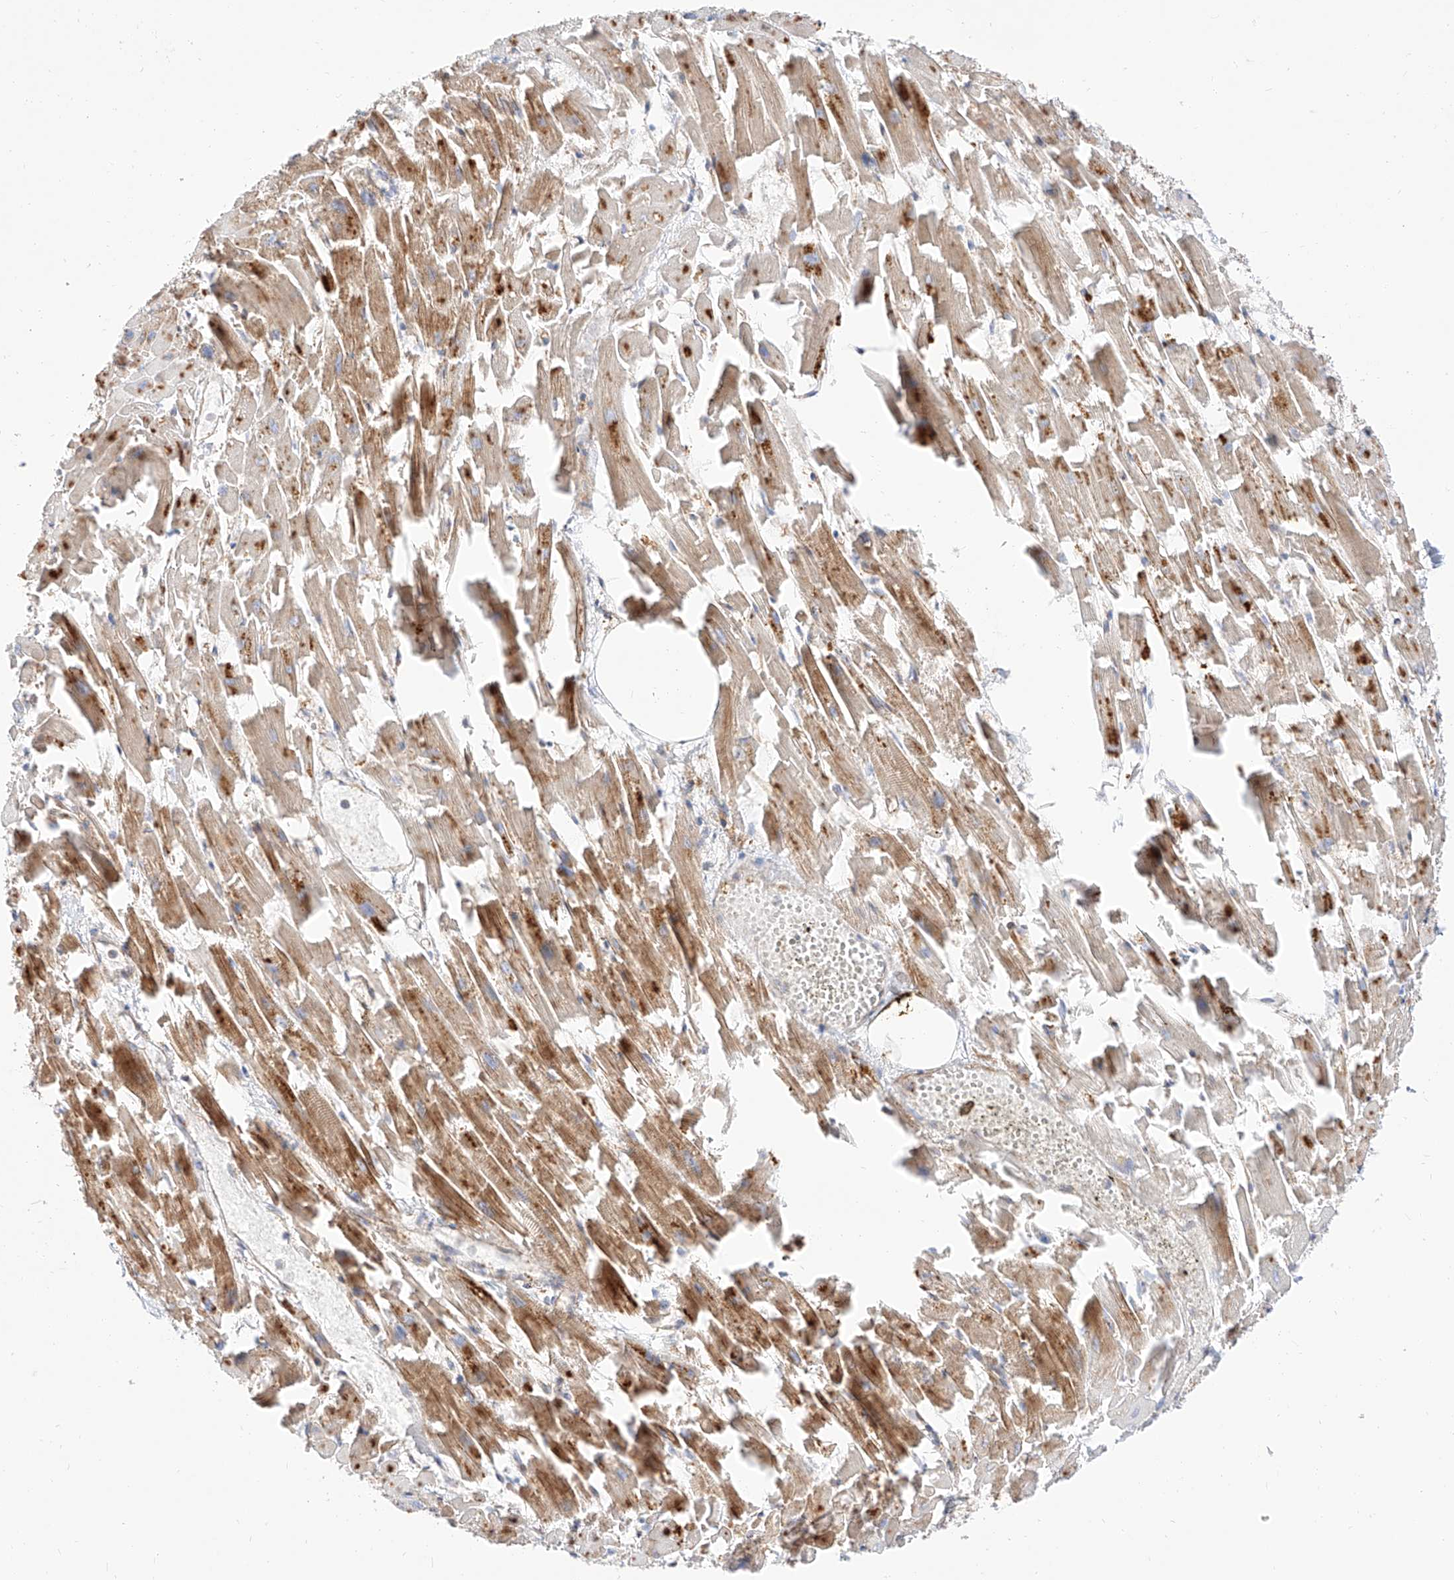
{"staining": {"intensity": "moderate", "quantity": ">75%", "location": "cytoplasmic/membranous"}, "tissue": "heart muscle", "cell_type": "Cardiomyocytes", "image_type": "normal", "snomed": [{"axis": "morphology", "description": "Normal tissue, NOS"}, {"axis": "topography", "description": "Heart"}], "caption": "Immunohistochemical staining of normal heart muscle reveals medium levels of moderate cytoplasmic/membranous expression in about >75% of cardiomyocytes. (DAB IHC with brightfield microscopy, high magnification).", "gene": "ISCA2", "patient": {"sex": "female", "age": 64}}